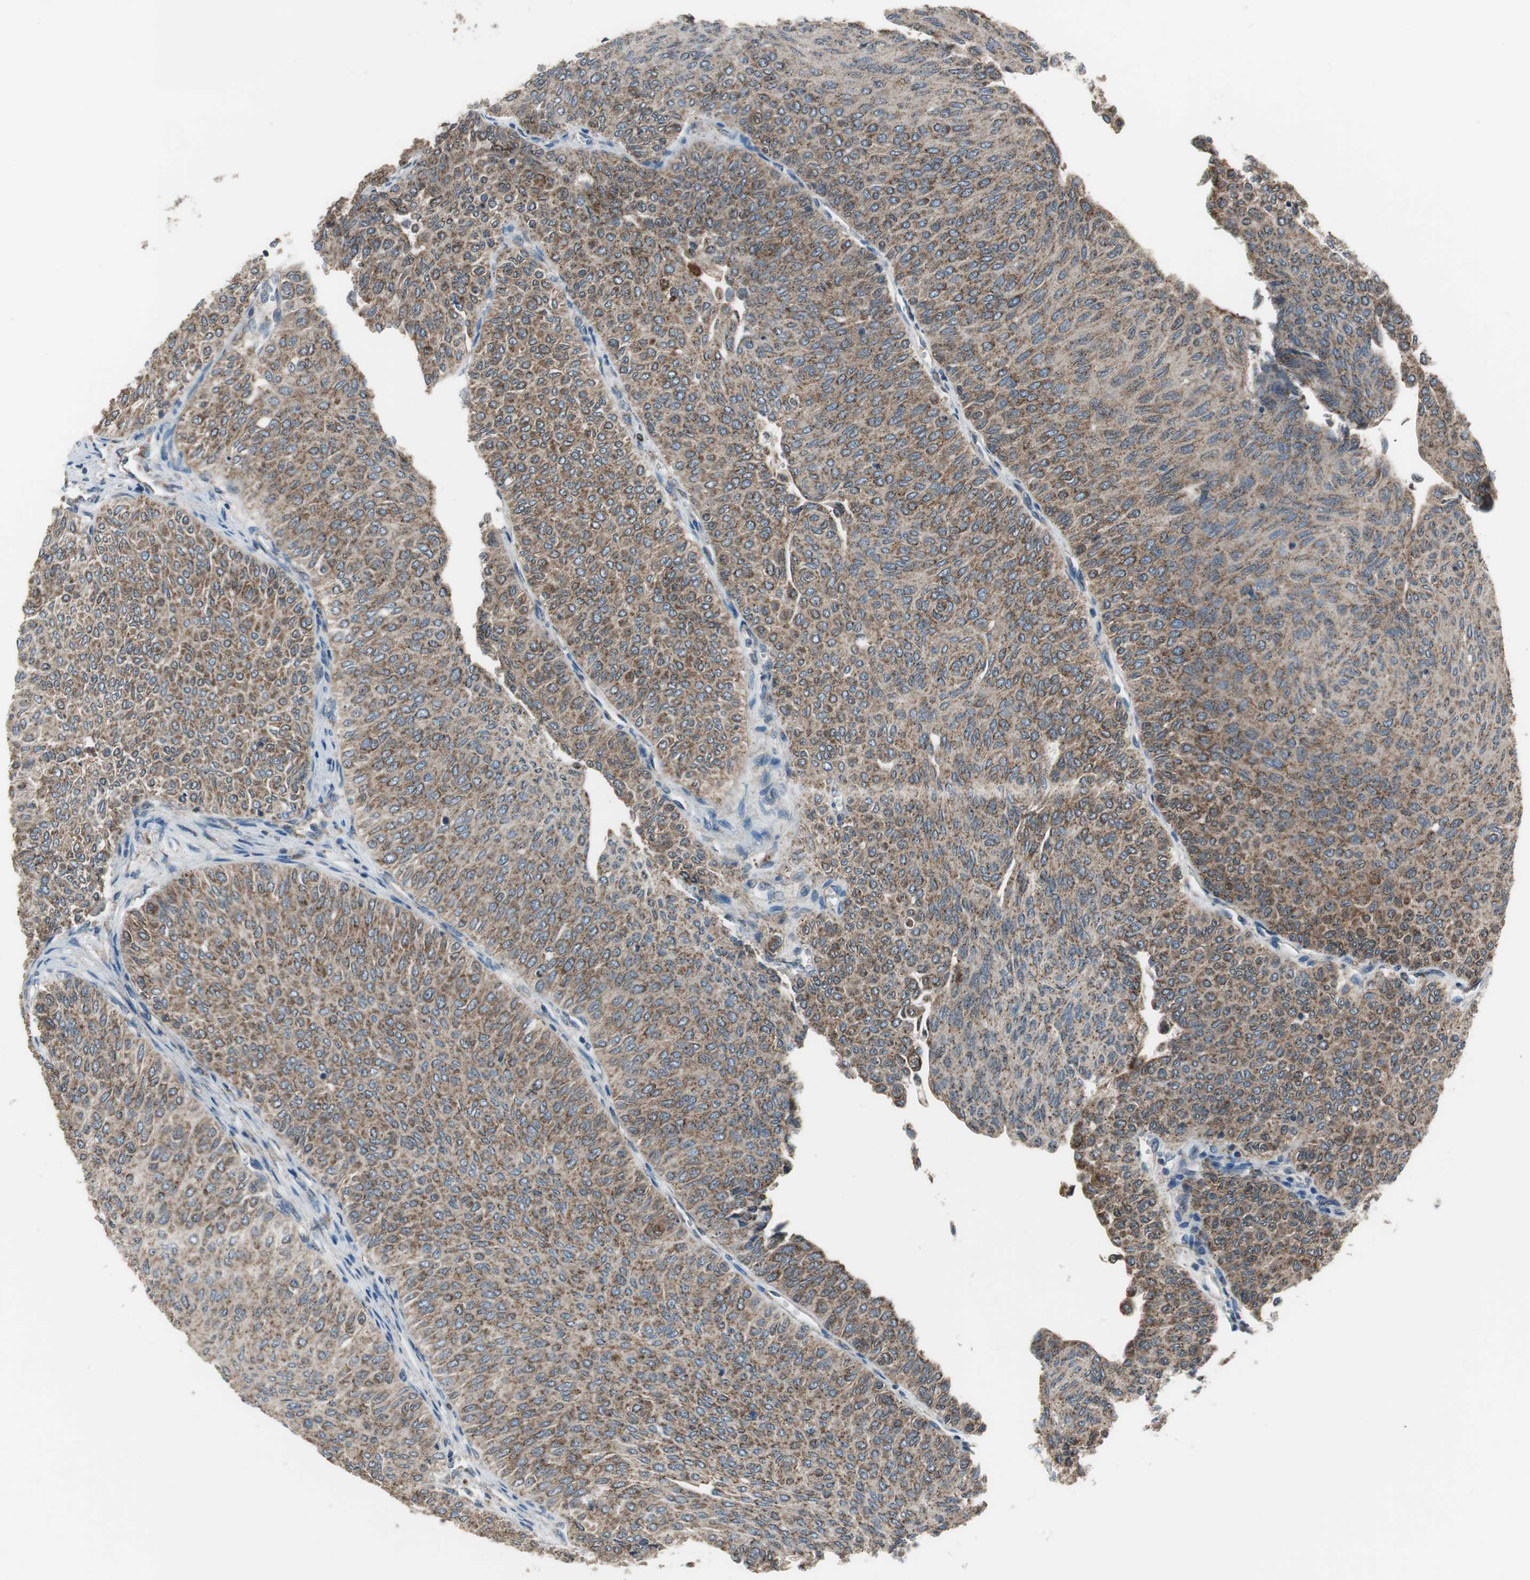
{"staining": {"intensity": "moderate", "quantity": ">75%", "location": "cytoplasmic/membranous"}, "tissue": "urothelial cancer", "cell_type": "Tumor cells", "image_type": "cancer", "snomed": [{"axis": "morphology", "description": "Urothelial carcinoma, Low grade"}, {"axis": "topography", "description": "Urinary bladder"}], "caption": "Urothelial cancer was stained to show a protein in brown. There is medium levels of moderate cytoplasmic/membranous positivity in approximately >75% of tumor cells.", "gene": "PI4KB", "patient": {"sex": "male", "age": 78}}